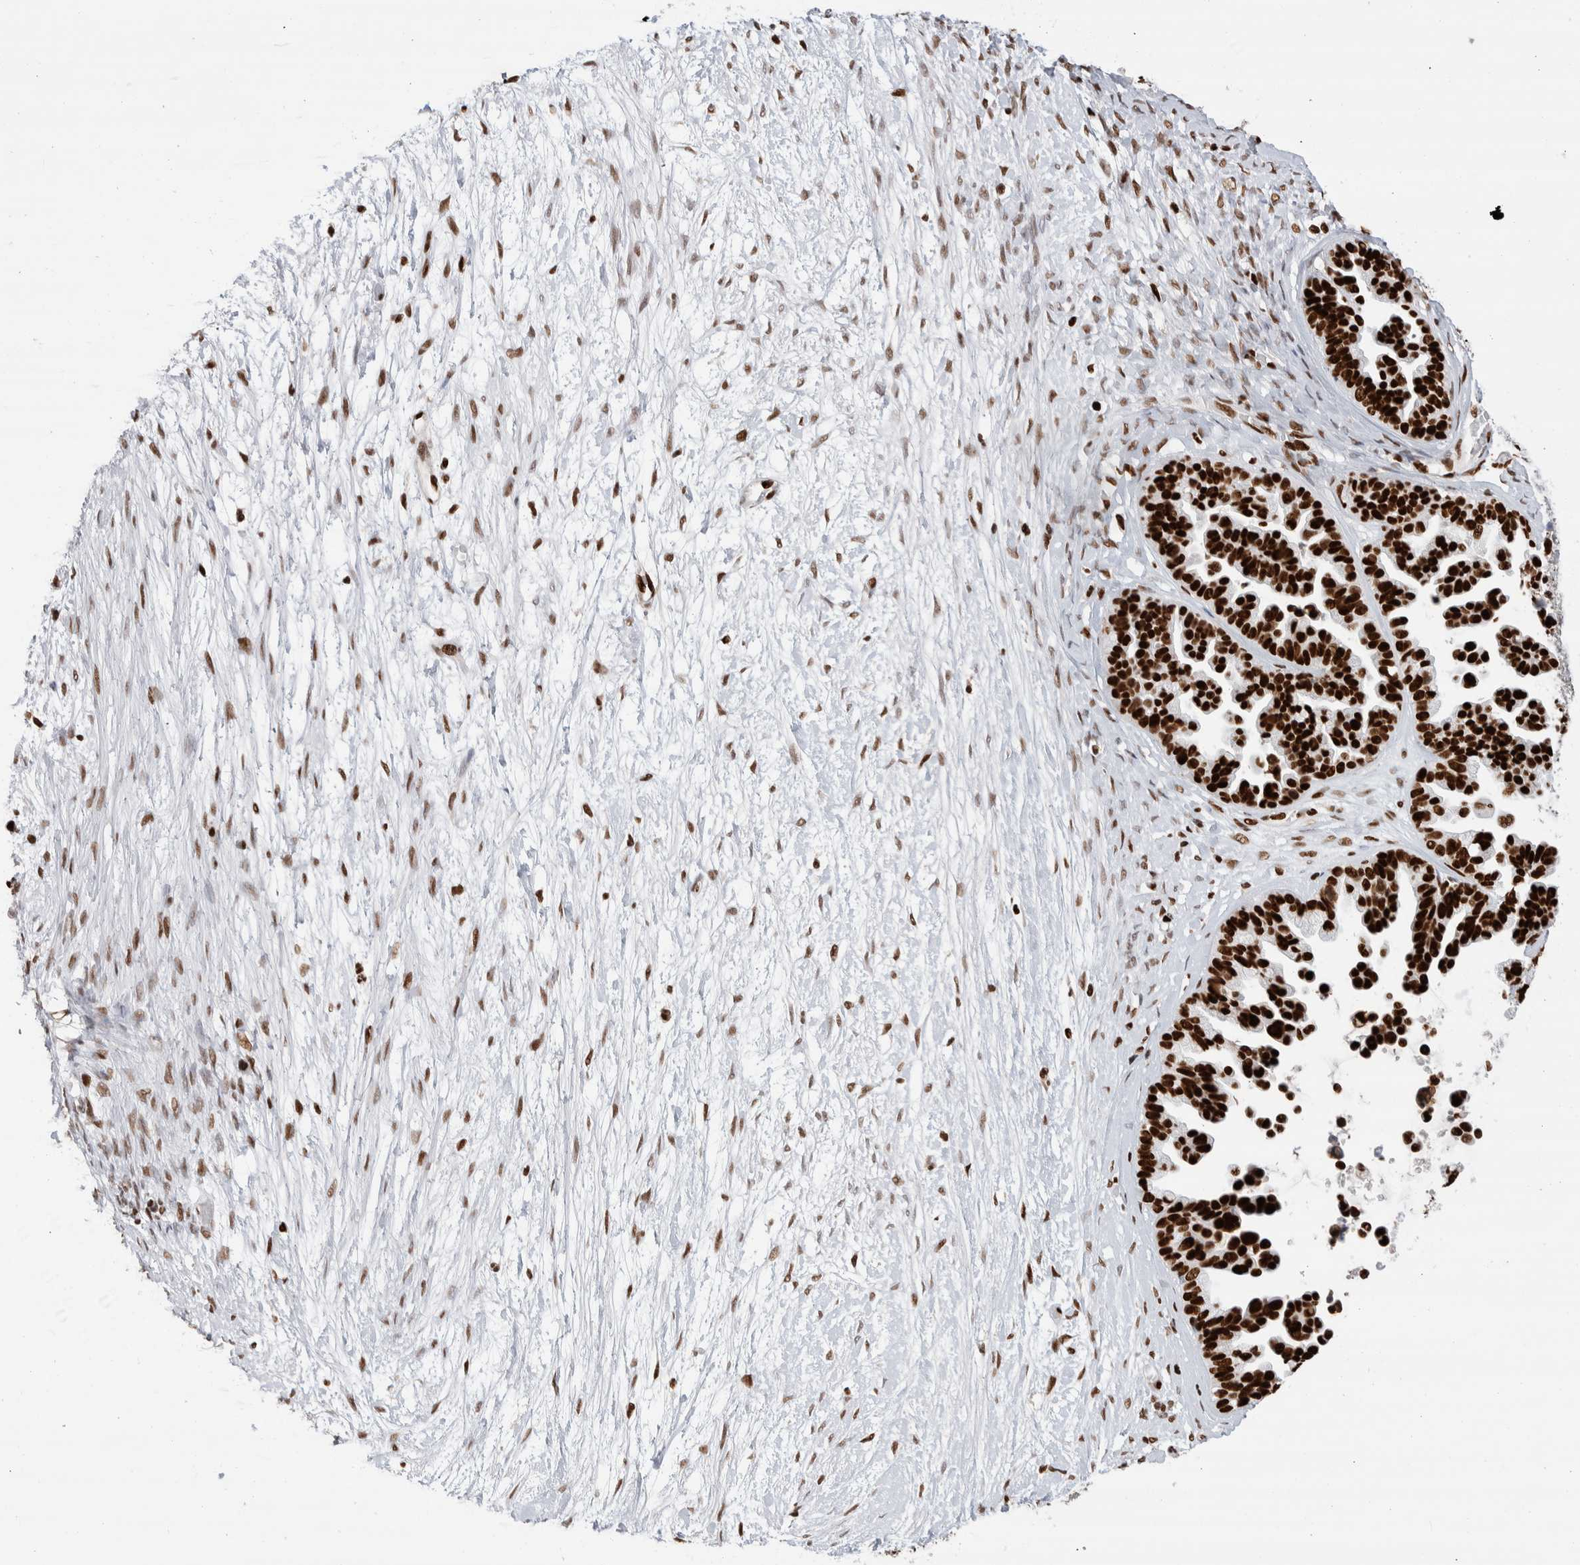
{"staining": {"intensity": "strong", "quantity": ">75%", "location": "nuclear"}, "tissue": "ovarian cancer", "cell_type": "Tumor cells", "image_type": "cancer", "snomed": [{"axis": "morphology", "description": "Cystadenocarcinoma, serous, NOS"}, {"axis": "topography", "description": "Ovary"}], "caption": "Immunohistochemistry of serous cystadenocarcinoma (ovarian) exhibits high levels of strong nuclear staining in about >75% of tumor cells.", "gene": "RNASEK-C17orf49", "patient": {"sex": "female", "age": 56}}